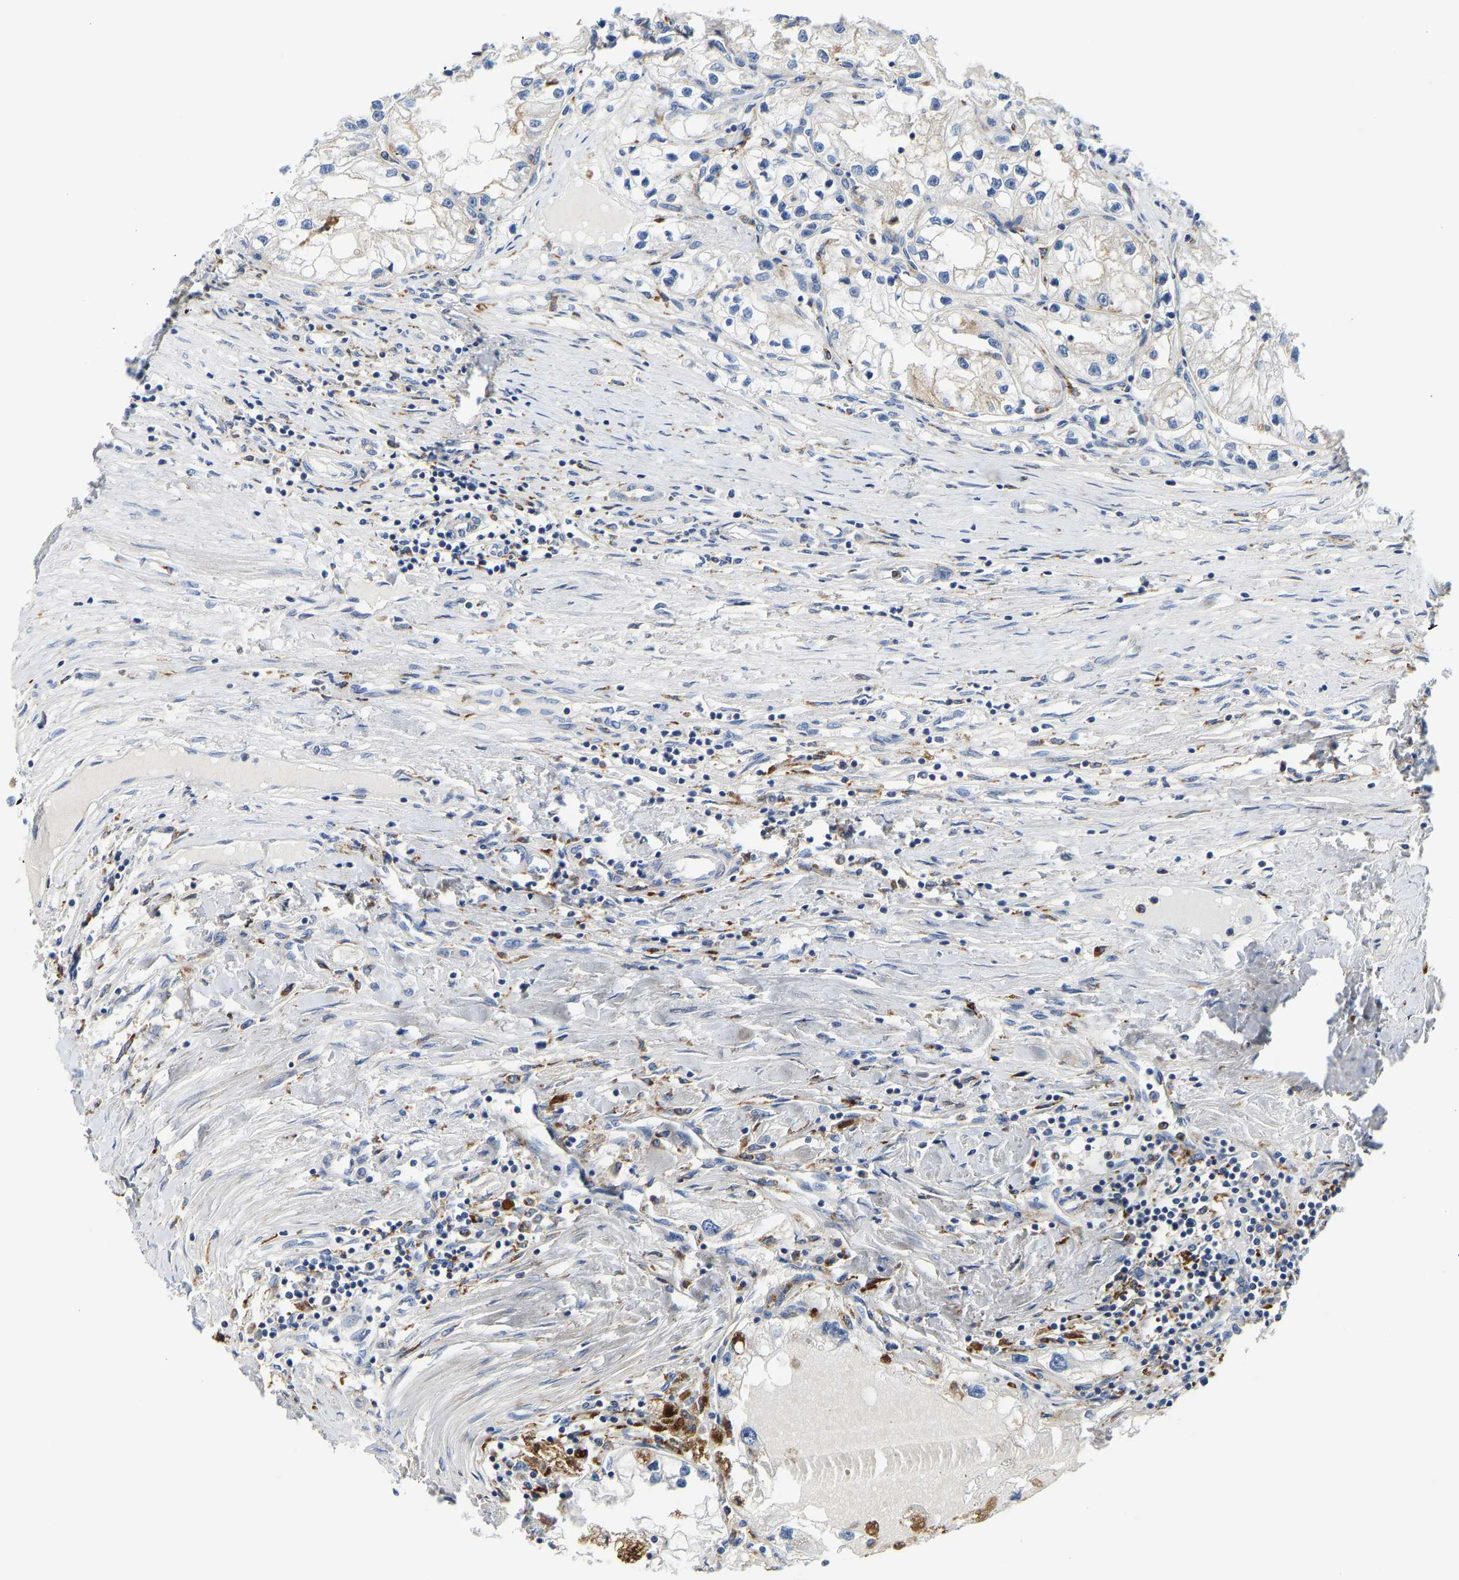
{"staining": {"intensity": "moderate", "quantity": "25%-75%", "location": "cytoplasmic/membranous"}, "tissue": "renal cancer", "cell_type": "Tumor cells", "image_type": "cancer", "snomed": [{"axis": "morphology", "description": "Adenocarcinoma, NOS"}, {"axis": "topography", "description": "Kidney"}], "caption": "This histopathology image exhibits immunohistochemistry (IHC) staining of renal adenocarcinoma, with medium moderate cytoplasmic/membranous staining in about 25%-75% of tumor cells.", "gene": "ATP6V1E1", "patient": {"sex": "male", "age": 68}}